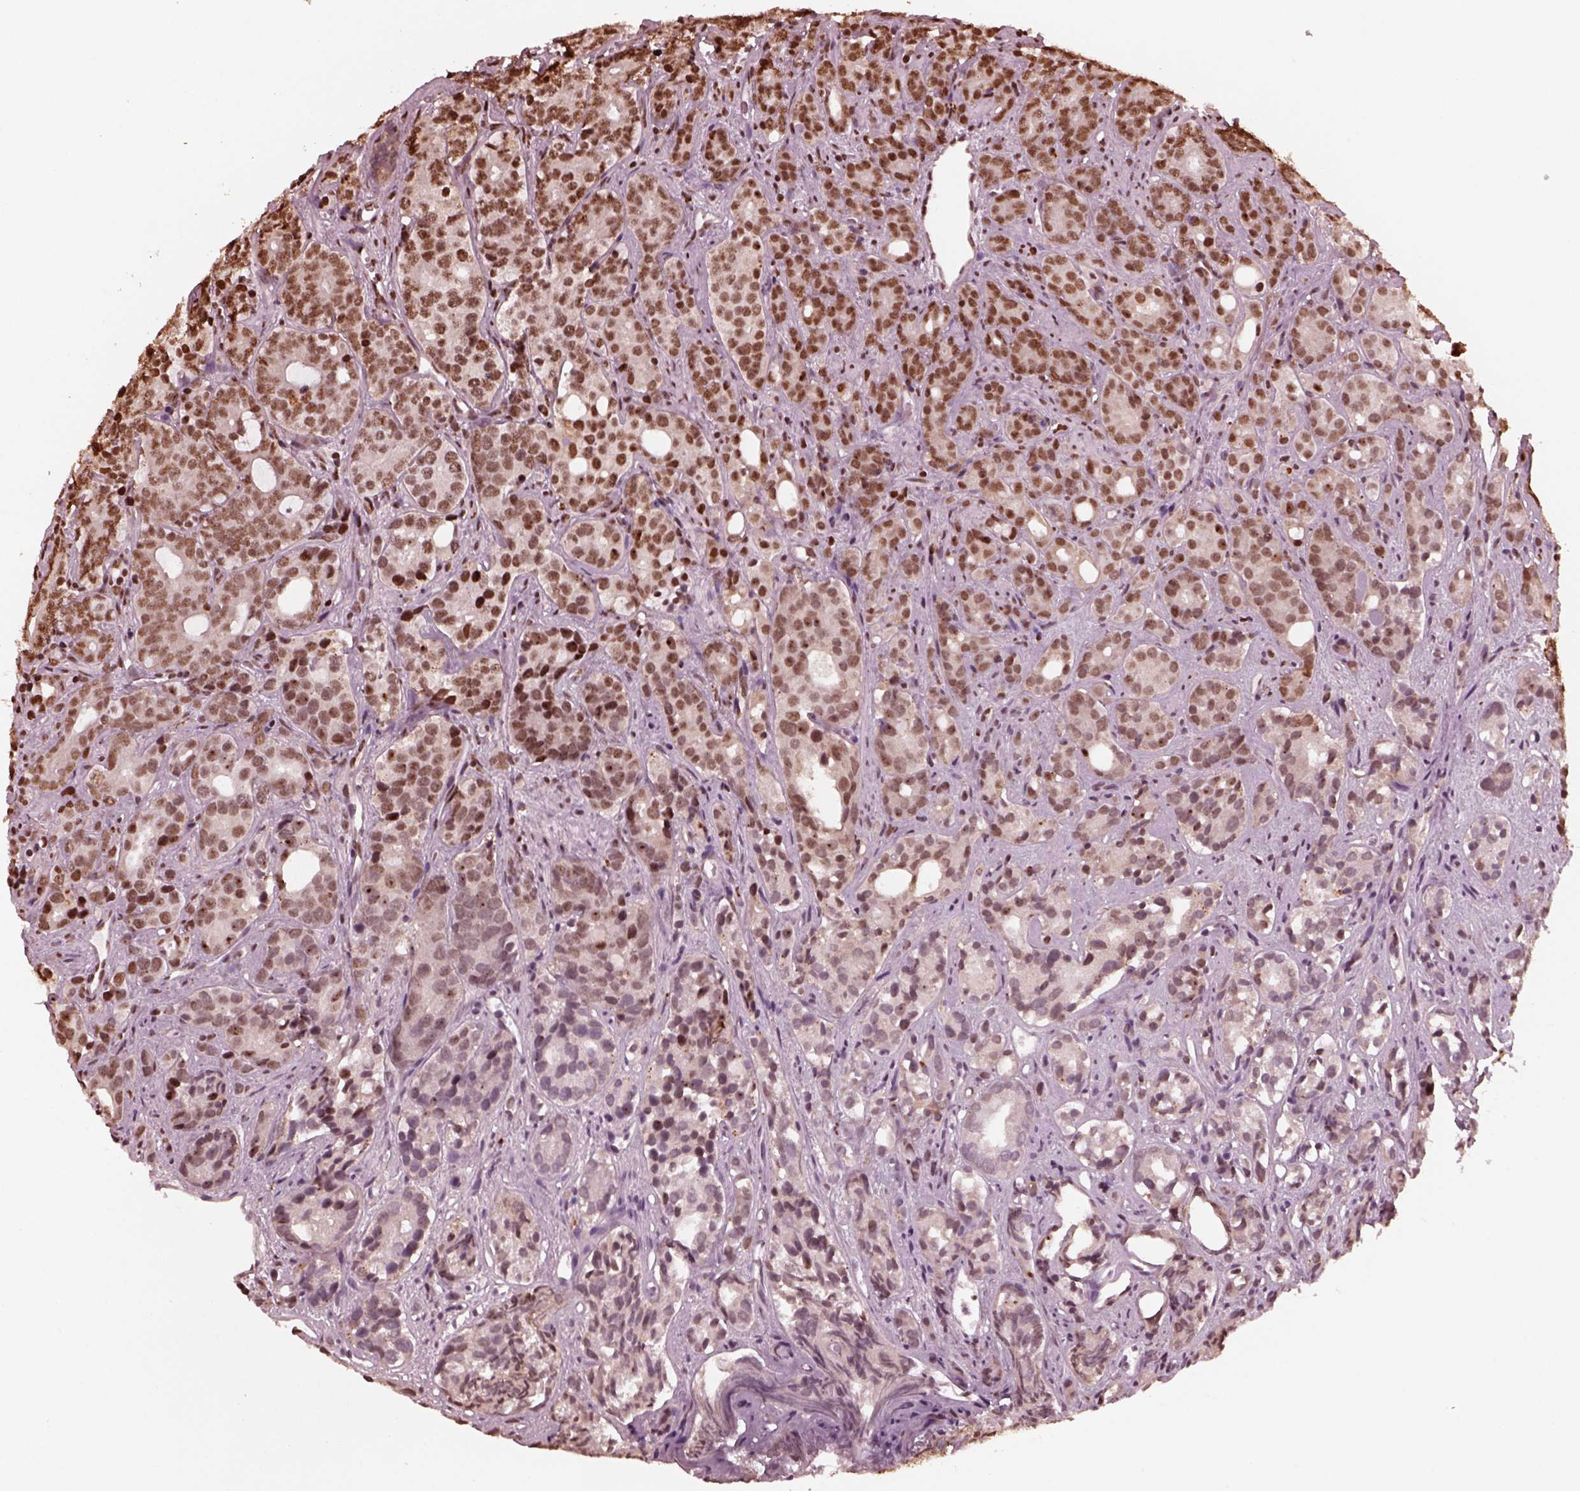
{"staining": {"intensity": "moderate", "quantity": ">75%", "location": "nuclear"}, "tissue": "prostate cancer", "cell_type": "Tumor cells", "image_type": "cancer", "snomed": [{"axis": "morphology", "description": "Adenocarcinoma, High grade"}, {"axis": "topography", "description": "Prostate"}], "caption": "DAB (3,3'-diaminobenzidine) immunohistochemical staining of human prostate cancer exhibits moderate nuclear protein staining in approximately >75% of tumor cells. (DAB (3,3'-diaminobenzidine) IHC, brown staining for protein, blue staining for nuclei).", "gene": "NSD1", "patient": {"sex": "male", "age": 84}}